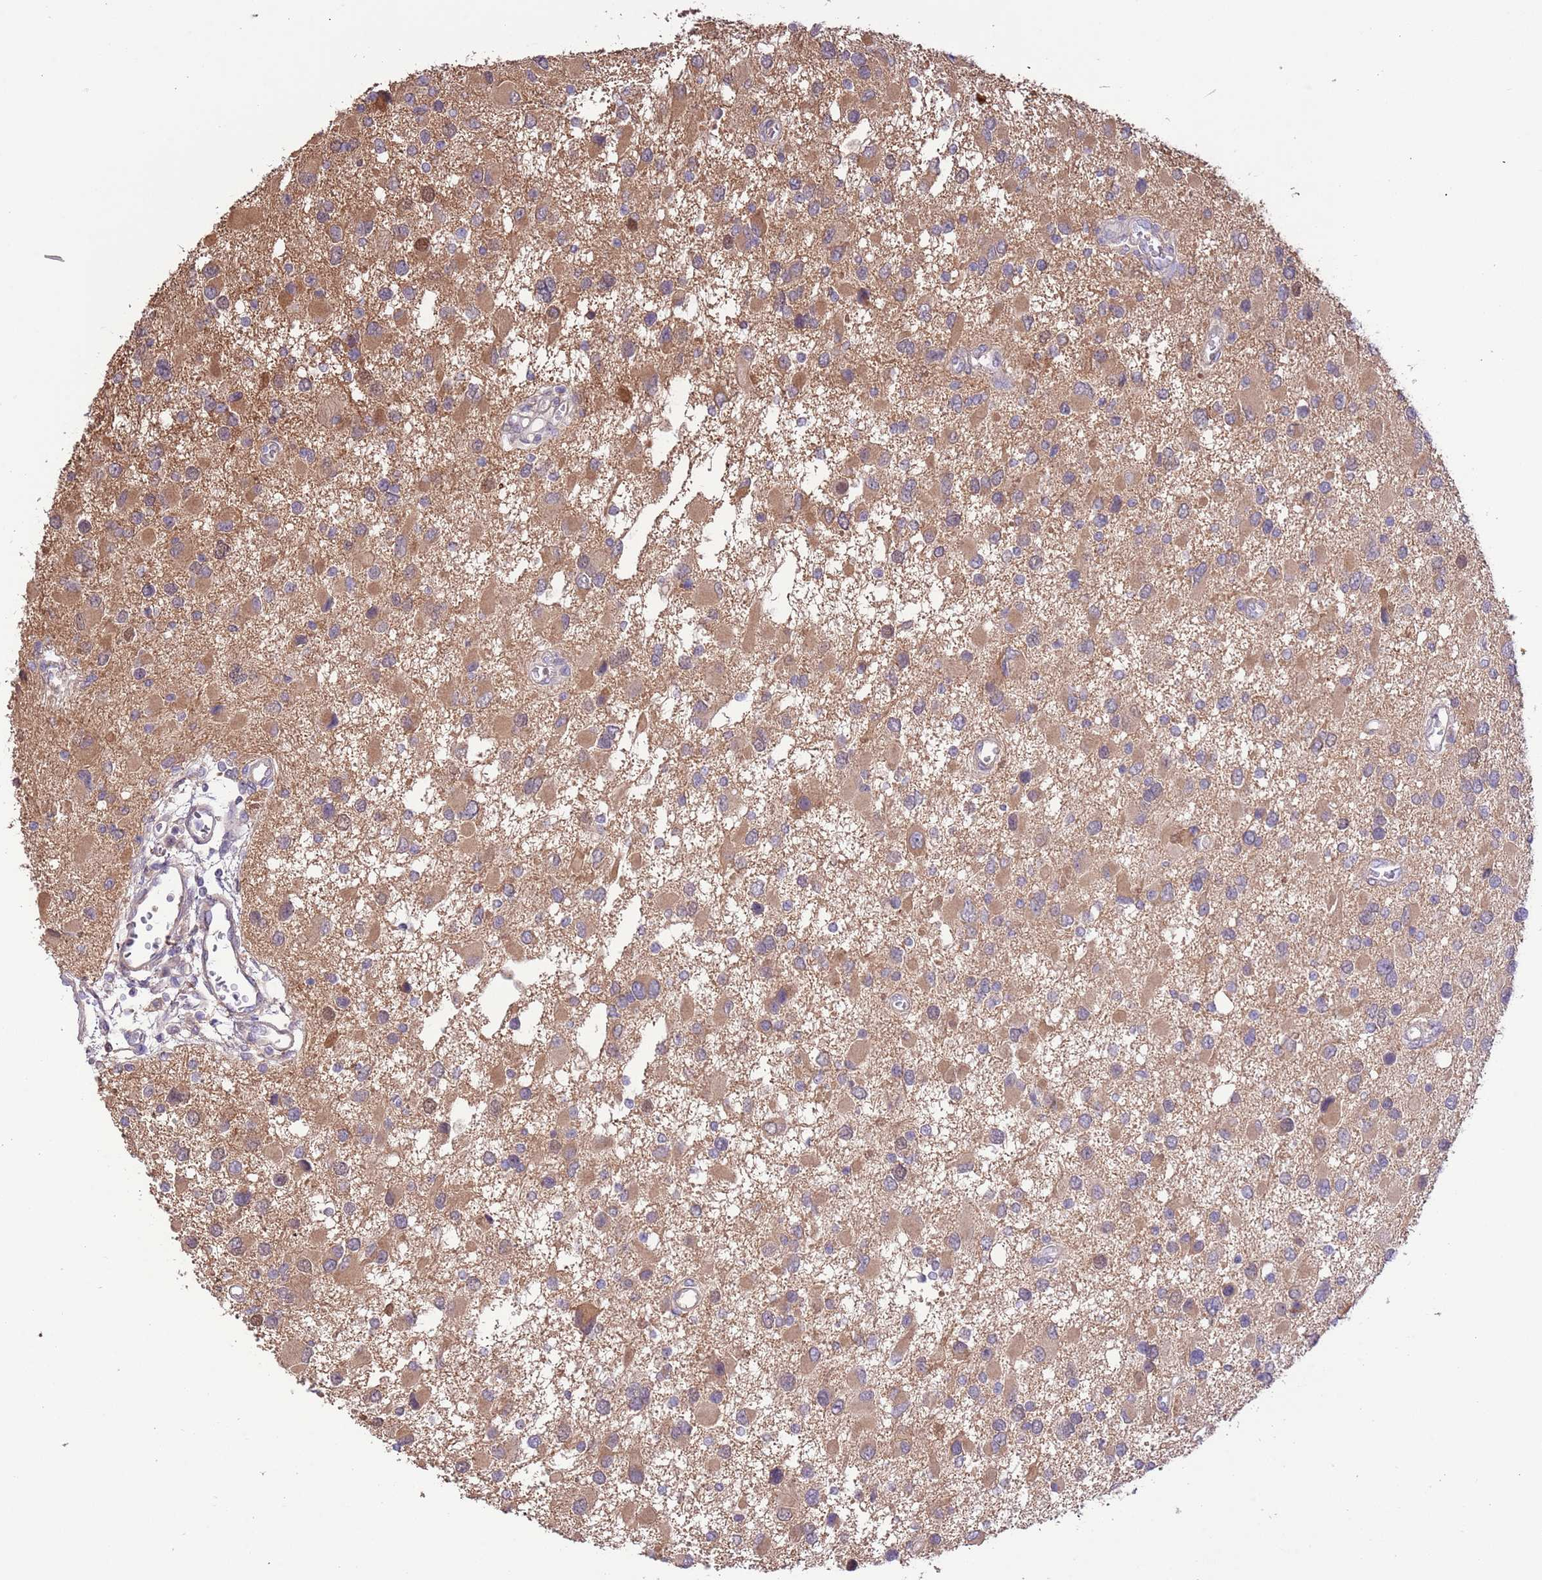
{"staining": {"intensity": "moderate", "quantity": ">75%", "location": "cytoplasmic/membranous"}, "tissue": "glioma", "cell_type": "Tumor cells", "image_type": "cancer", "snomed": [{"axis": "morphology", "description": "Glioma, malignant, High grade"}, {"axis": "topography", "description": "Brain"}], "caption": "Protein expression analysis of human glioma reveals moderate cytoplasmic/membranous staining in about >75% of tumor cells. The staining was performed using DAB (3,3'-diaminobenzidine) to visualize the protein expression in brown, while the nuclei were stained in blue with hematoxylin (Magnification: 20x).", "gene": "PRR32", "patient": {"sex": "male", "age": 53}}